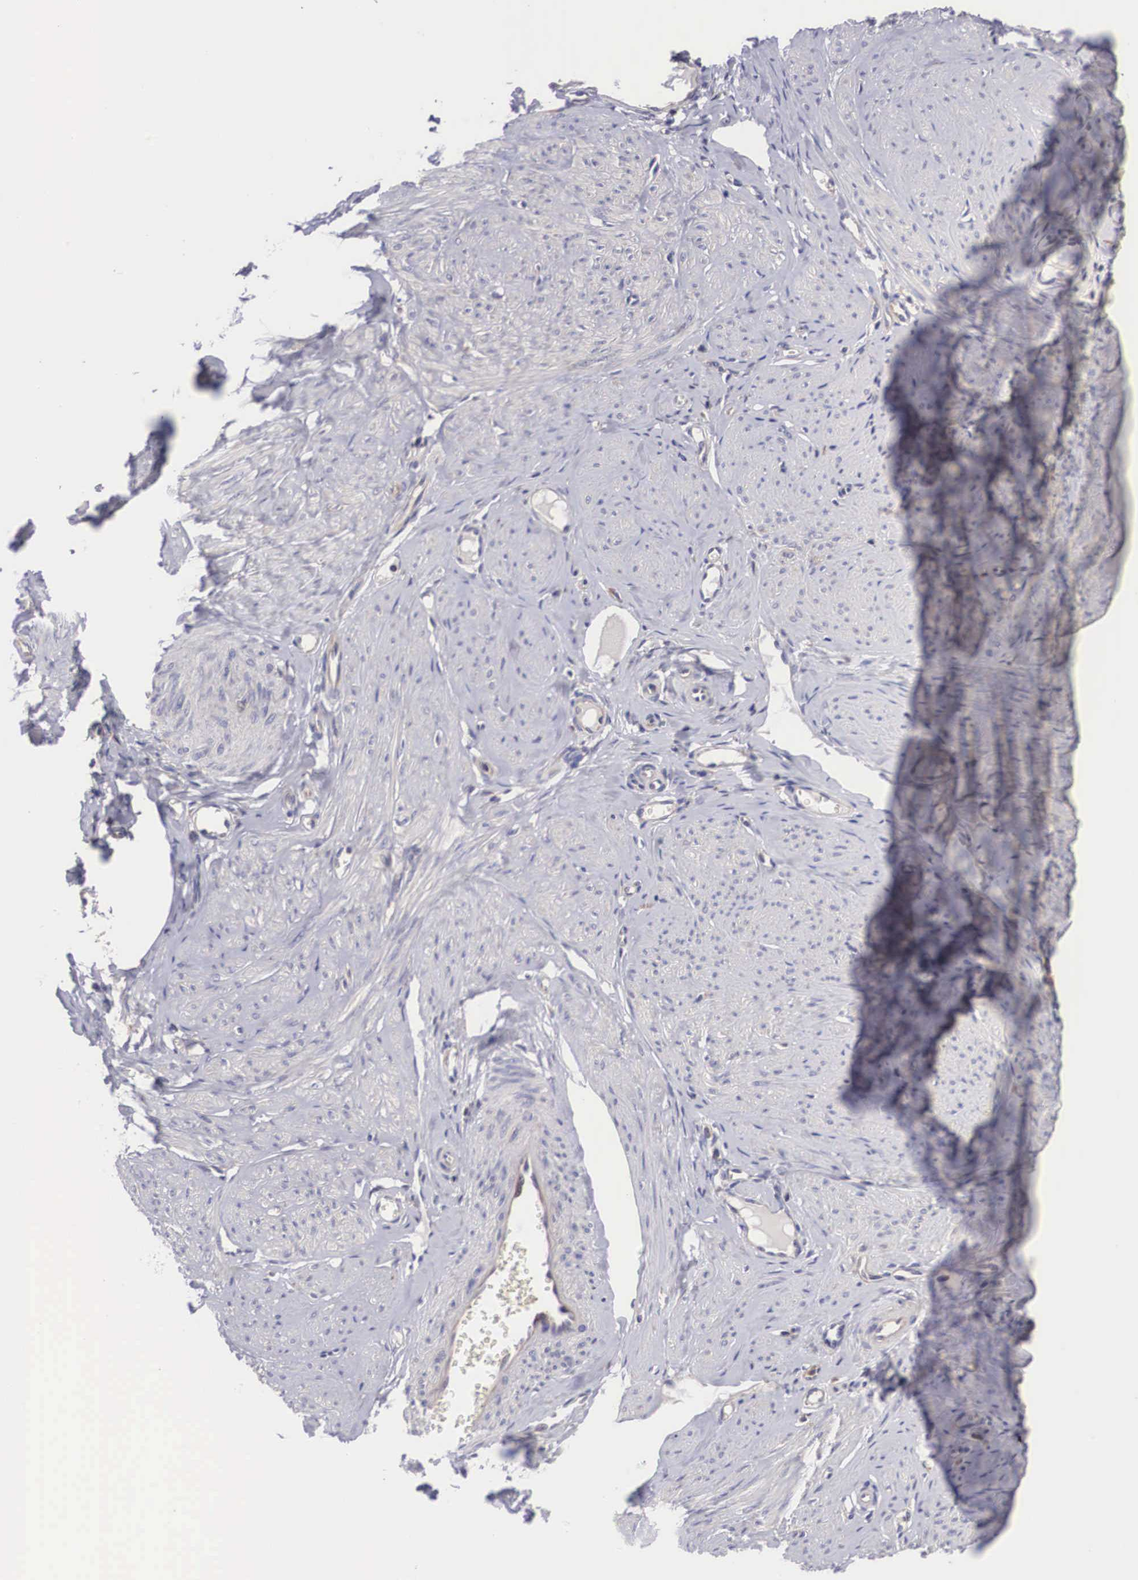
{"staining": {"intensity": "negative", "quantity": "none", "location": "none"}, "tissue": "smooth muscle", "cell_type": "Smooth muscle cells", "image_type": "normal", "snomed": [{"axis": "morphology", "description": "Normal tissue, NOS"}, {"axis": "topography", "description": "Uterus"}], "caption": "Immunohistochemical staining of benign human smooth muscle shows no significant expression in smooth muscle cells.", "gene": "GRIPAP1", "patient": {"sex": "female", "age": 45}}